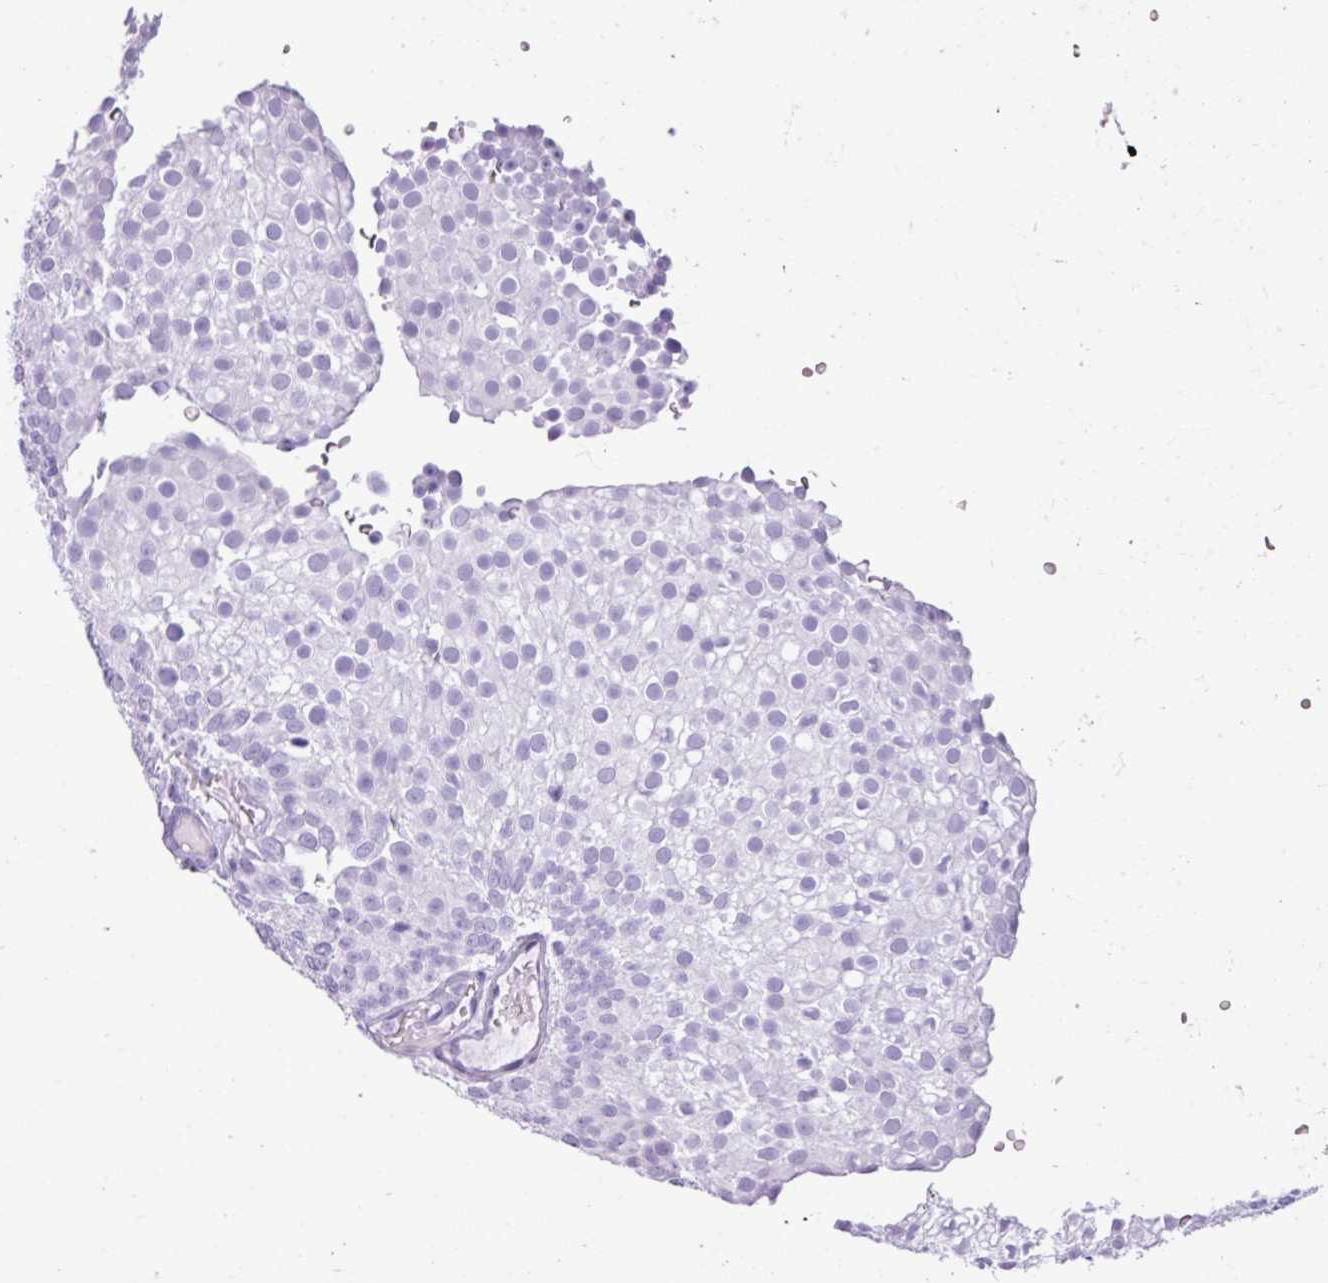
{"staining": {"intensity": "negative", "quantity": "none", "location": "none"}, "tissue": "urothelial cancer", "cell_type": "Tumor cells", "image_type": "cancer", "snomed": [{"axis": "morphology", "description": "Urothelial carcinoma, Low grade"}, {"axis": "topography", "description": "Urinary bladder"}], "caption": "There is no significant staining in tumor cells of urothelial carcinoma (low-grade). Brightfield microscopy of immunohistochemistry stained with DAB (3,3'-diaminobenzidine) (brown) and hematoxylin (blue), captured at high magnification.", "gene": "ZSCAN5A", "patient": {"sex": "male", "age": 78}}